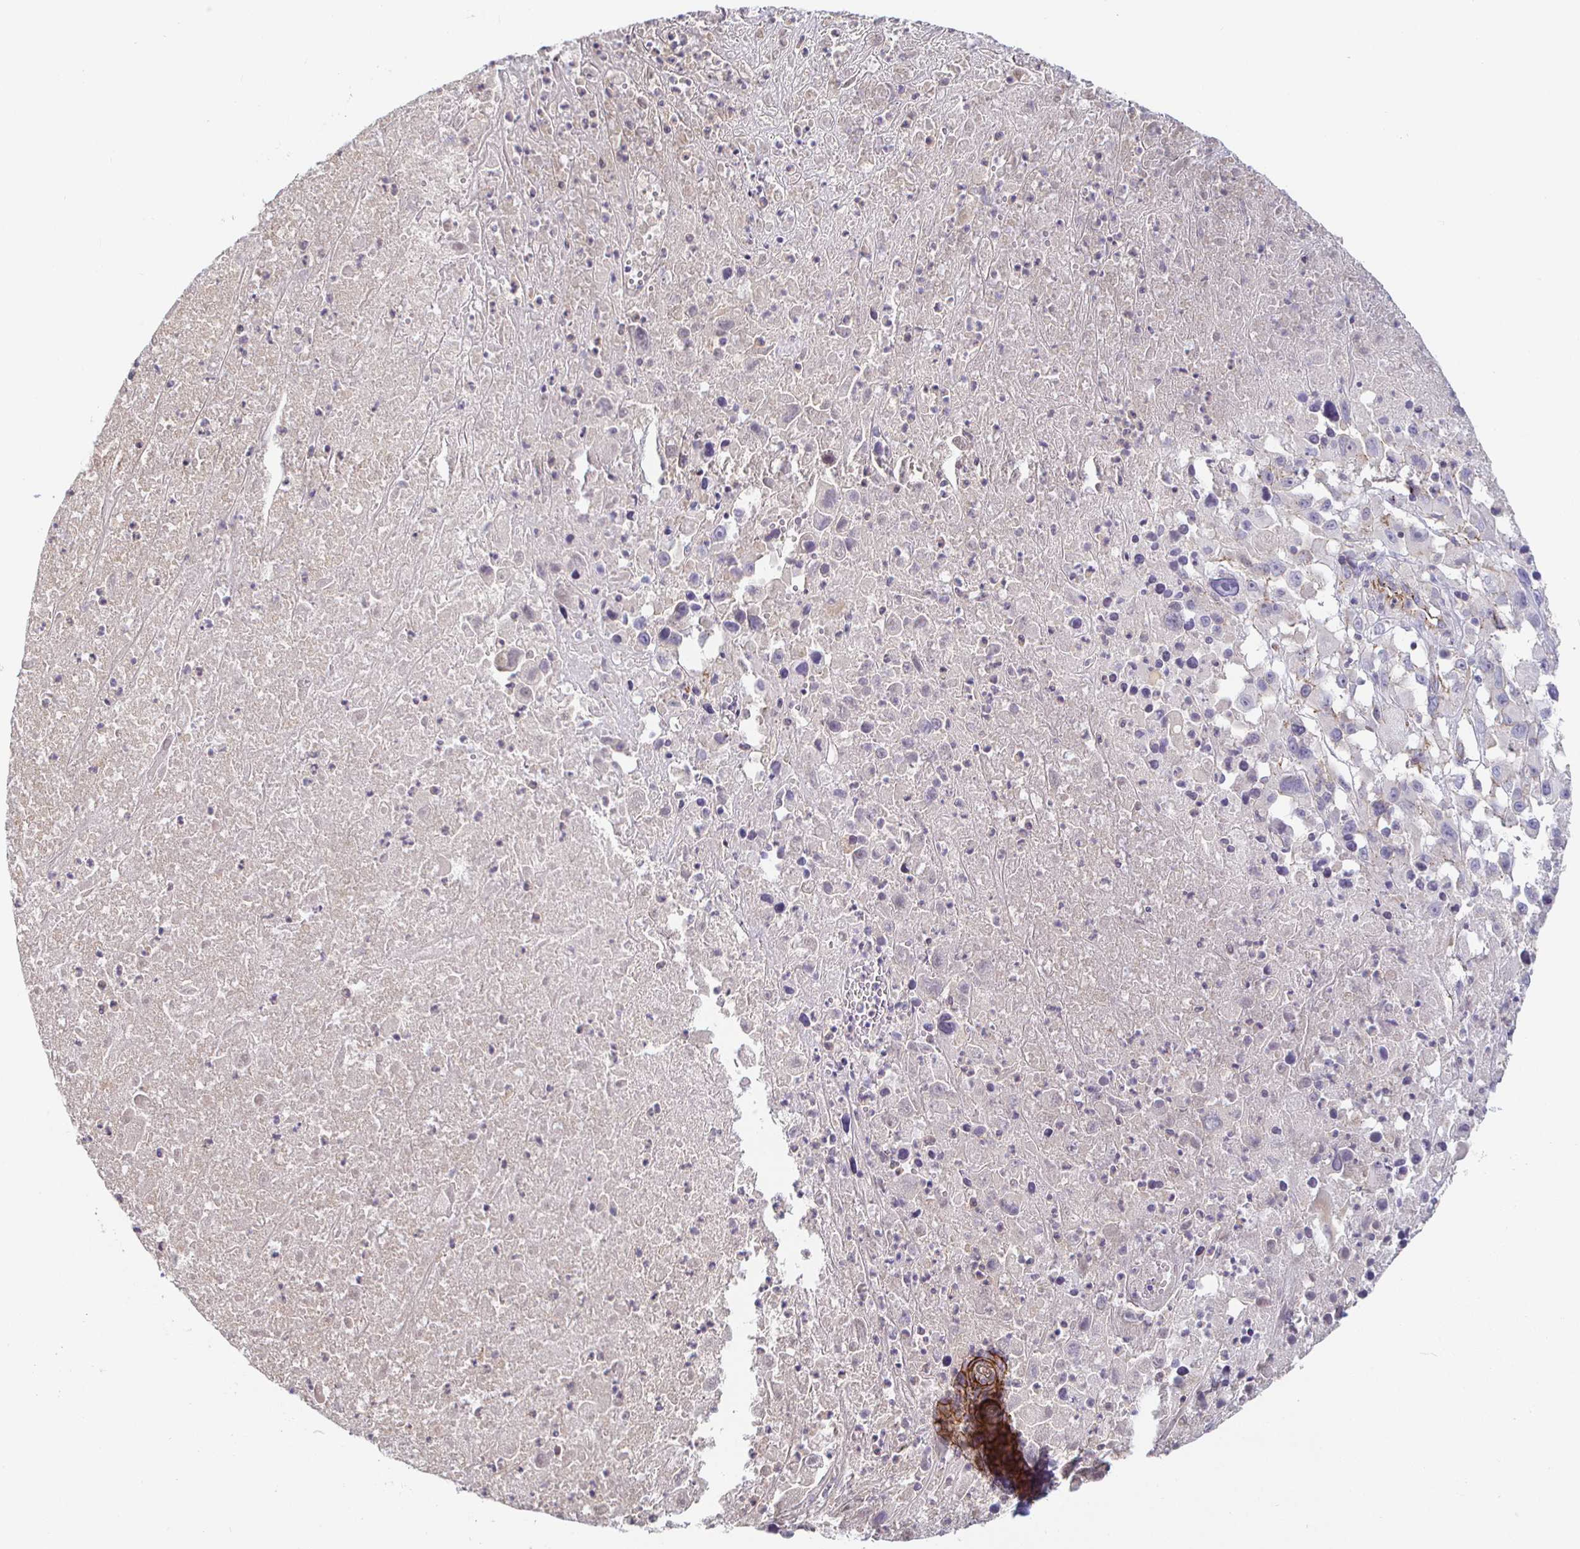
{"staining": {"intensity": "negative", "quantity": "none", "location": "none"}, "tissue": "melanoma", "cell_type": "Tumor cells", "image_type": "cancer", "snomed": [{"axis": "morphology", "description": "Malignant melanoma, Metastatic site"}, {"axis": "topography", "description": "Soft tissue"}], "caption": "High magnification brightfield microscopy of melanoma stained with DAB (brown) and counterstained with hematoxylin (blue): tumor cells show no significant expression.", "gene": "PIWIL3", "patient": {"sex": "male", "age": 50}}